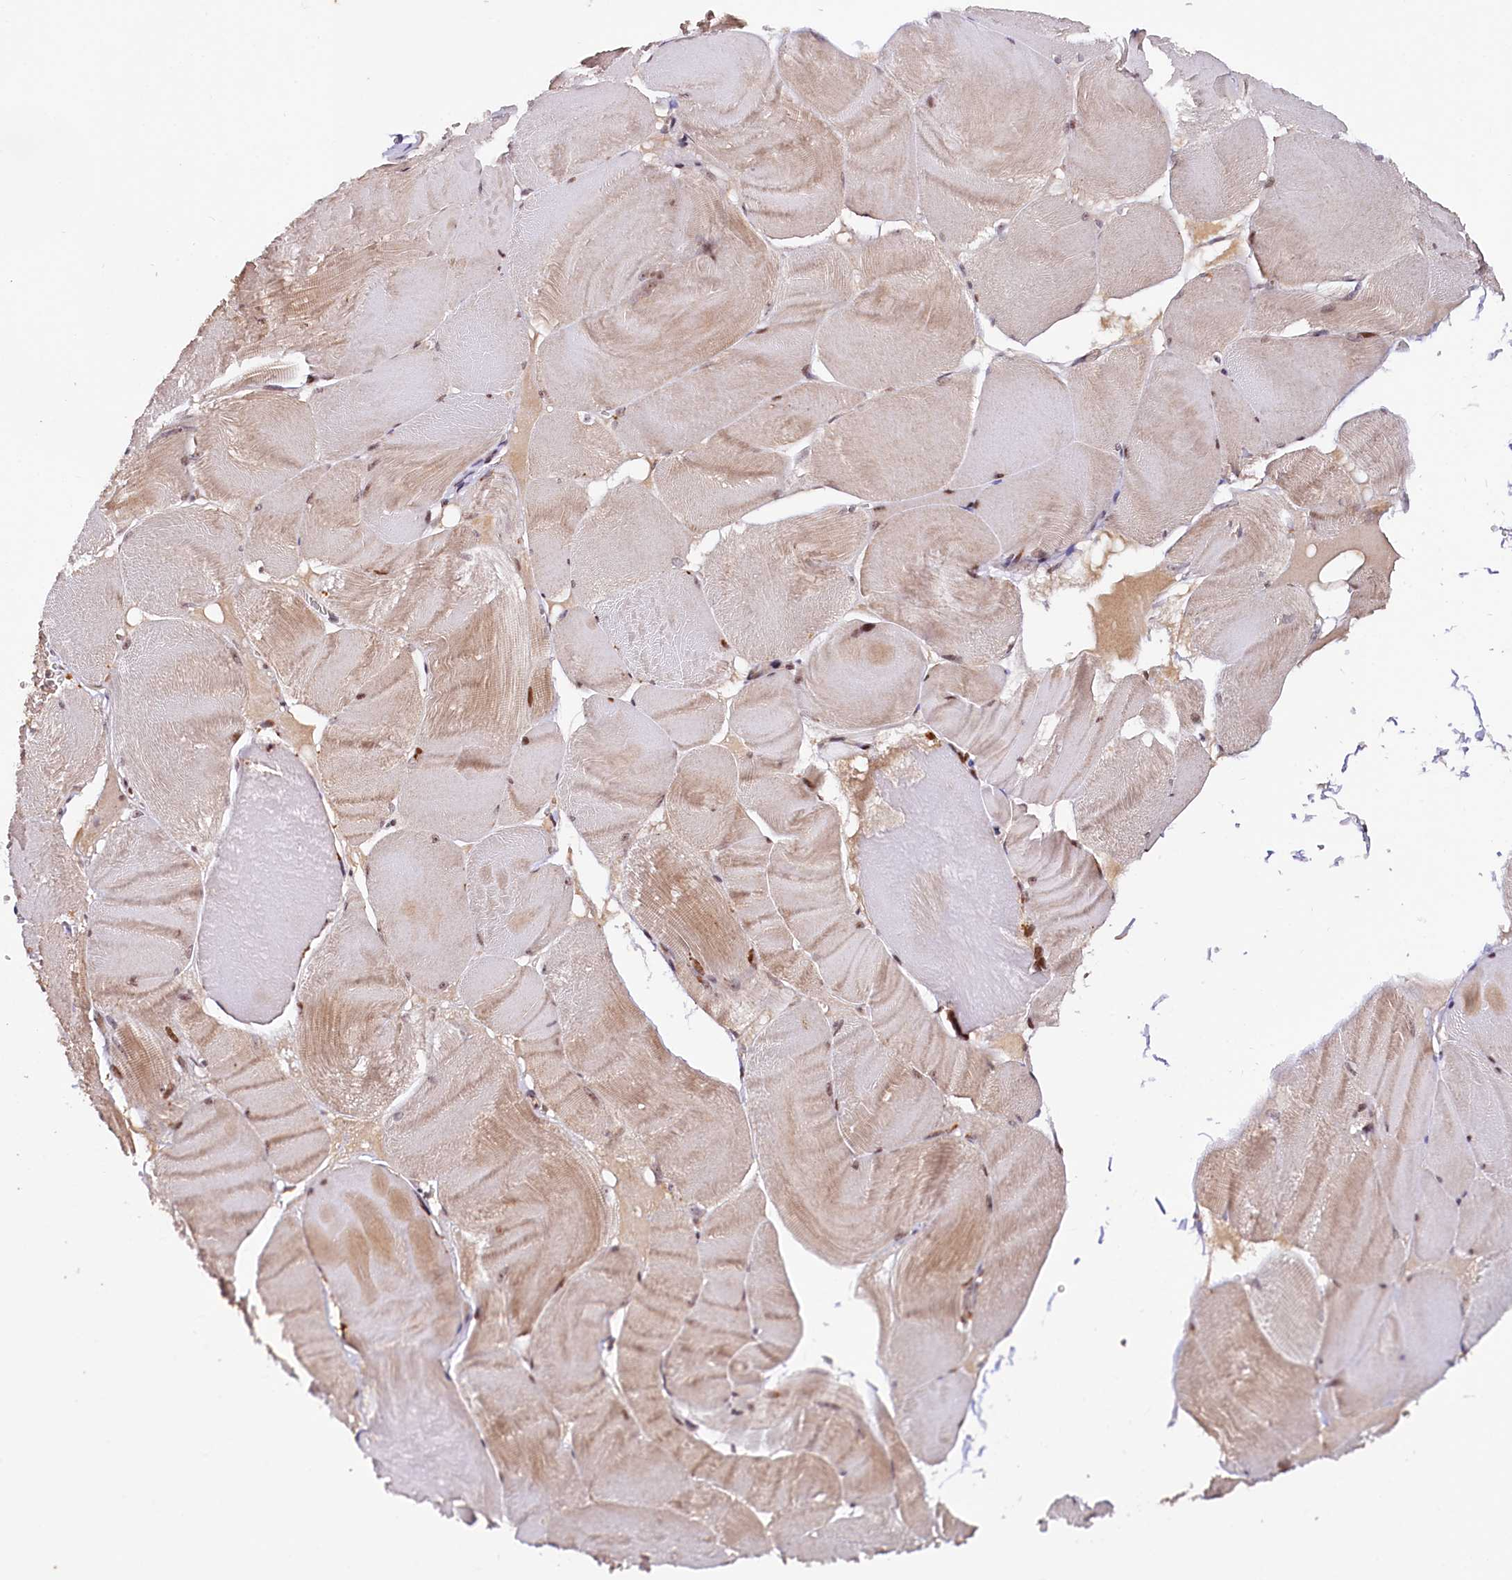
{"staining": {"intensity": "moderate", "quantity": "25%-75%", "location": "cytoplasmic/membranous,nuclear"}, "tissue": "skeletal muscle", "cell_type": "Myocytes", "image_type": "normal", "snomed": [{"axis": "morphology", "description": "Normal tissue, NOS"}, {"axis": "morphology", "description": "Basal cell carcinoma"}, {"axis": "topography", "description": "Skeletal muscle"}], "caption": "Skeletal muscle stained with DAB (3,3'-diaminobenzidine) immunohistochemistry (IHC) reveals medium levels of moderate cytoplasmic/membranous,nuclear positivity in approximately 25%-75% of myocytes. The protein is shown in brown color, while the nuclei are stained blue.", "gene": "N4BP2L1", "patient": {"sex": "female", "age": 64}}